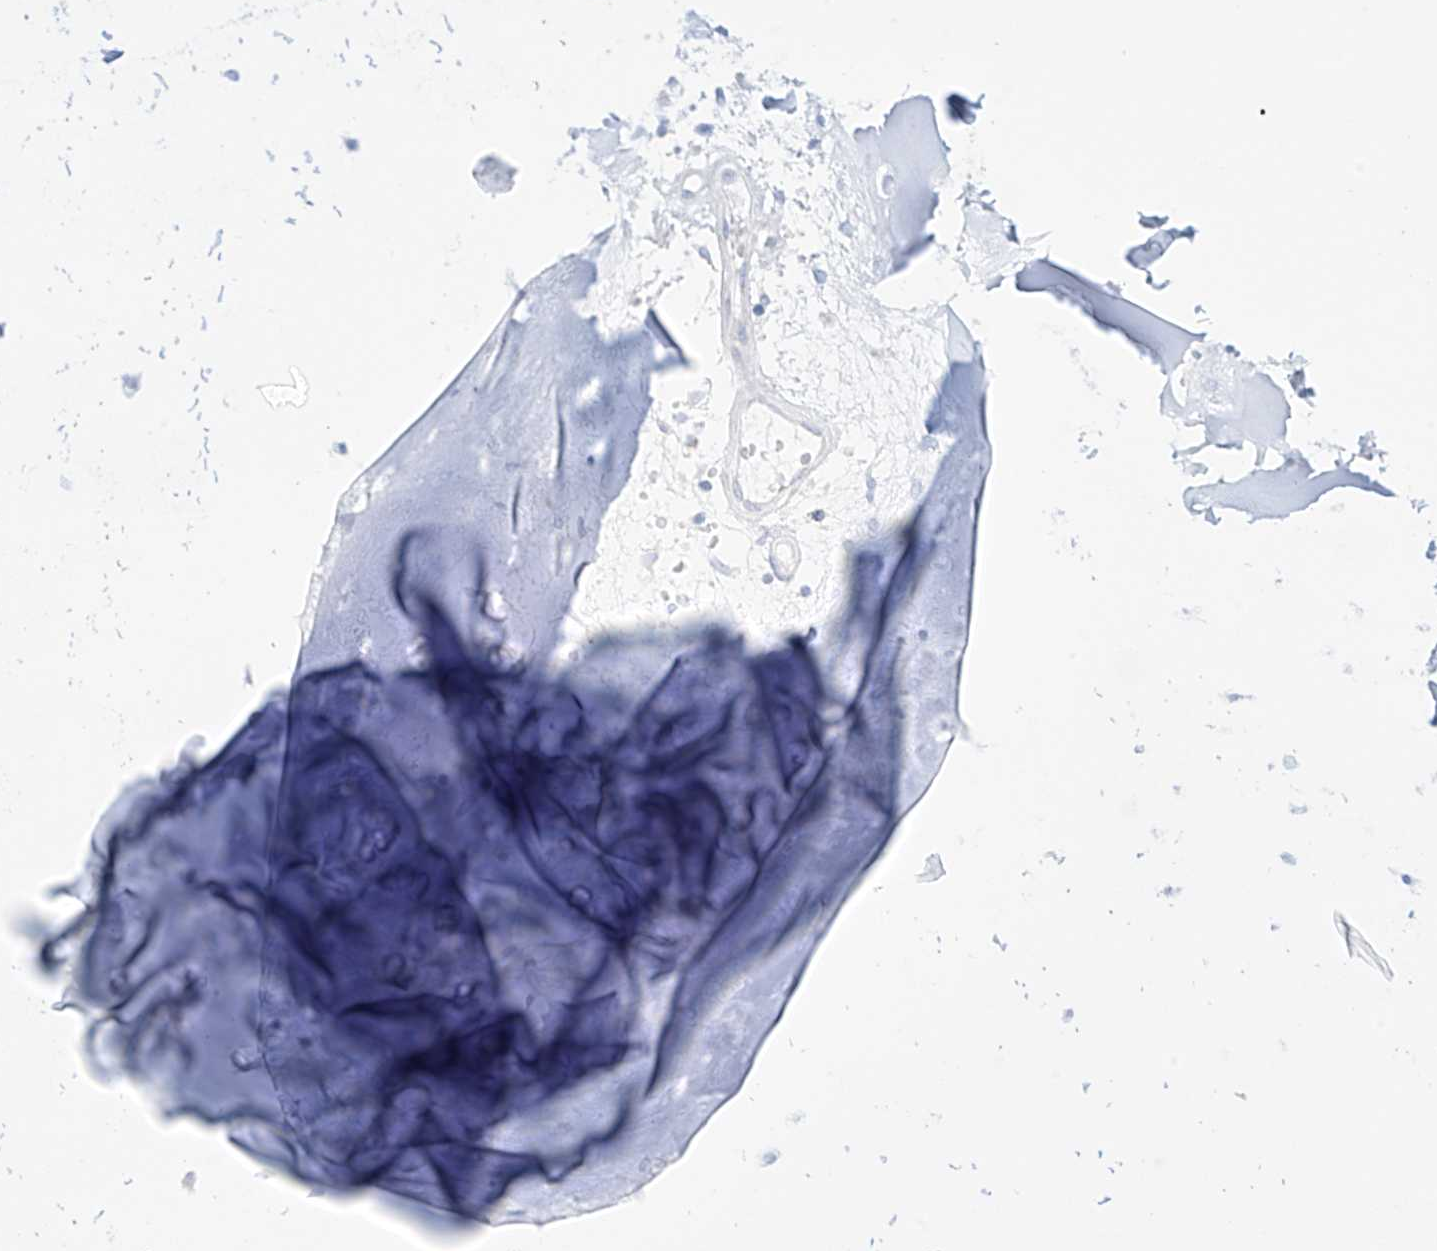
{"staining": {"intensity": "negative", "quantity": "none", "location": "none"}, "tissue": "adipose tissue", "cell_type": "Adipocytes", "image_type": "normal", "snomed": [{"axis": "morphology", "description": "Normal tissue, NOS"}, {"axis": "morphology", "description": "Basal cell carcinoma"}, {"axis": "topography", "description": "Cartilage tissue"}, {"axis": "topography", "description": "Nasopharynx"}, {"axis": "topography", "description": "Oral tissue"}], "caption": "Adipose tissue stained for a protein using IHC exhibits no expression adipocytes.", "gene": "SLC26A3", "patient": {"sex": "female", "age": 77}}